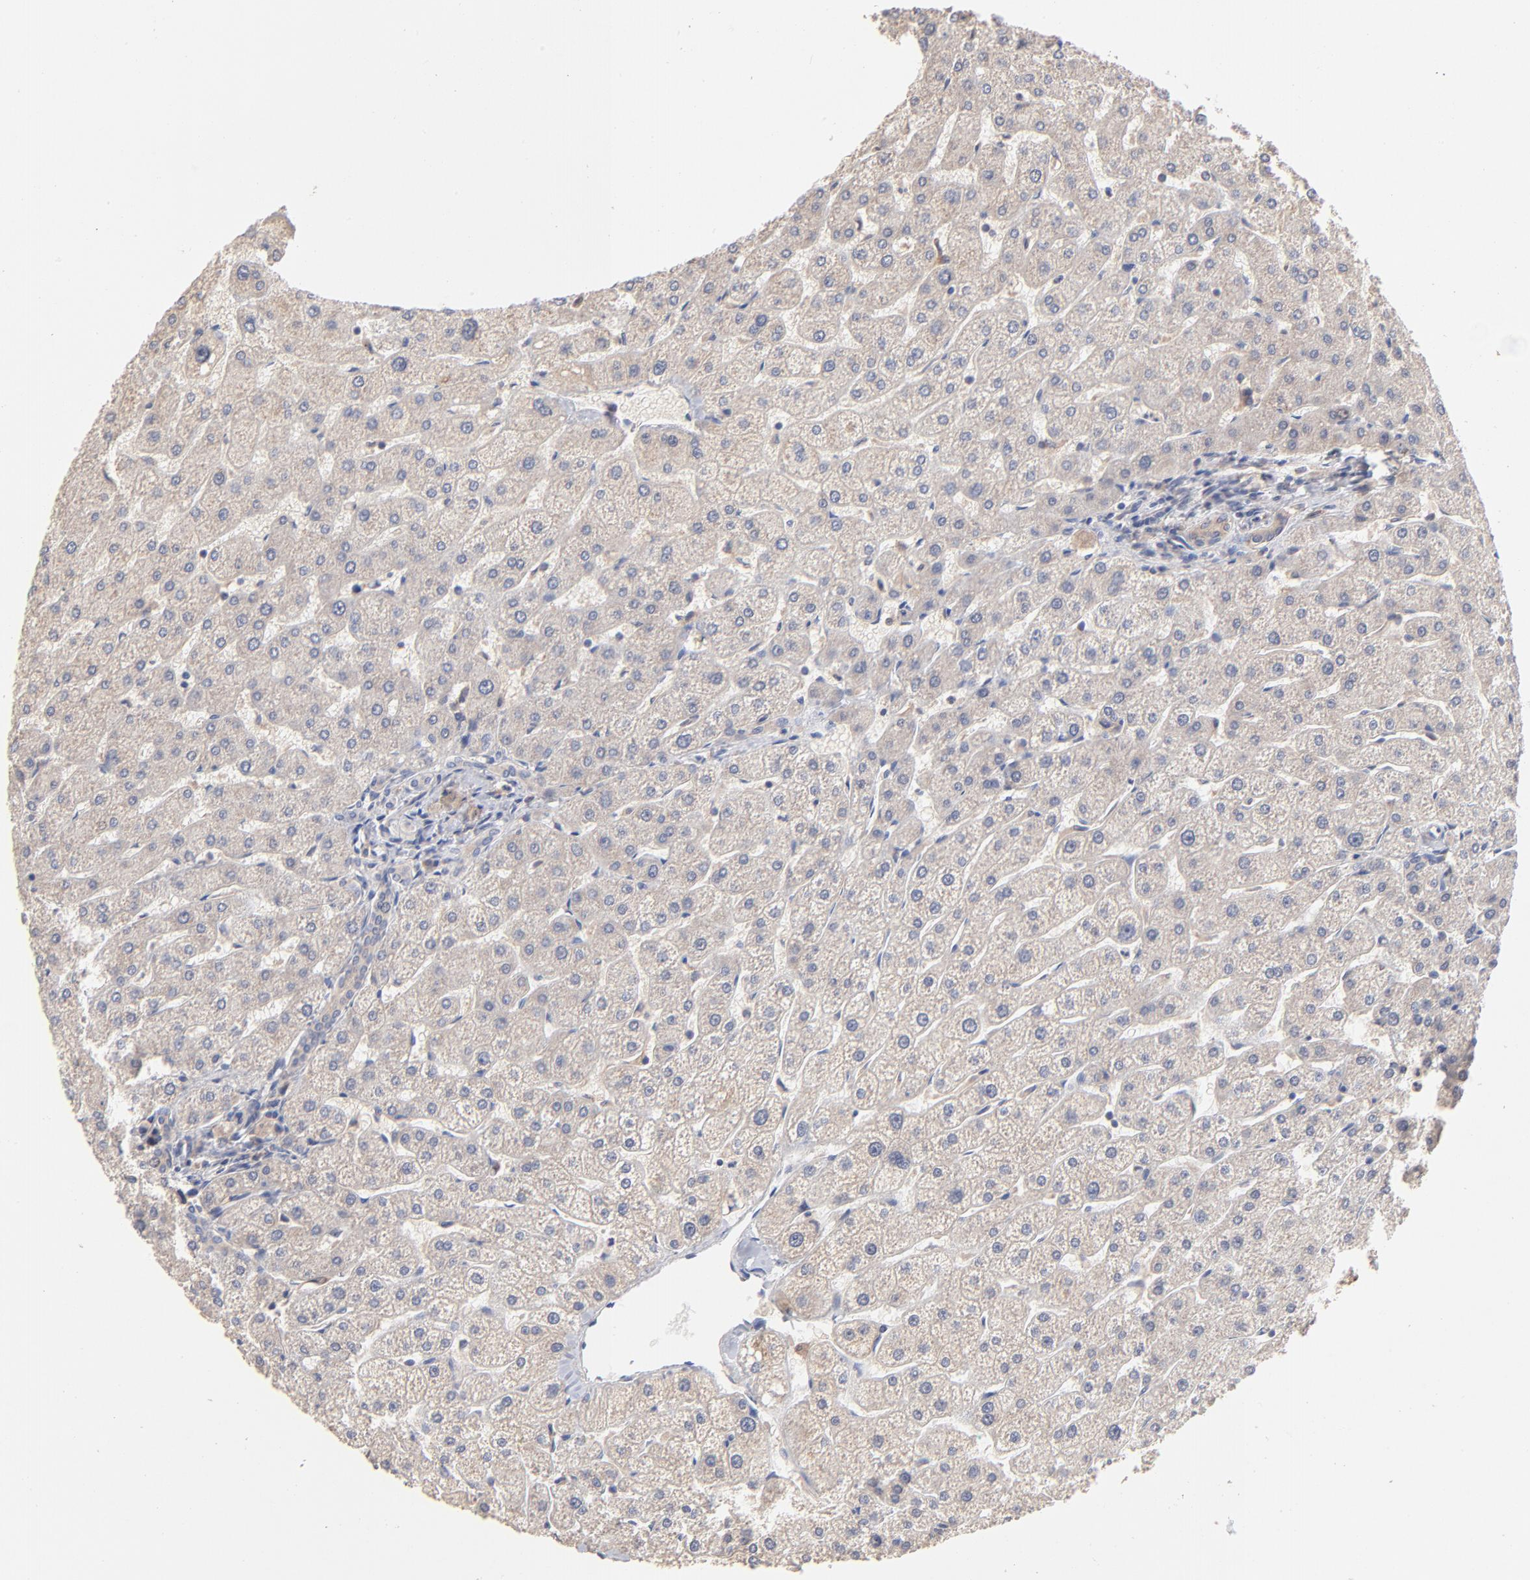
{"staining": {"intensity": "negative", "quantity": "none", "location": "none"}, "tissue": "liver", "cell_type": "Cholangiocytes", "image_type": "normal", "snomed": [{"axis": "morphology", "description": "Normal tissue, NOS"}, {"axis": "topography", "description": "Liver"}], "caption": "Cholangiocytes show no significant positivity in benign liver. (Immunohistochemistry, brightfield microscopy, high magnification).", "gene": "IVNS1ABP", "patient": {"sex": "male", "age": 67}}